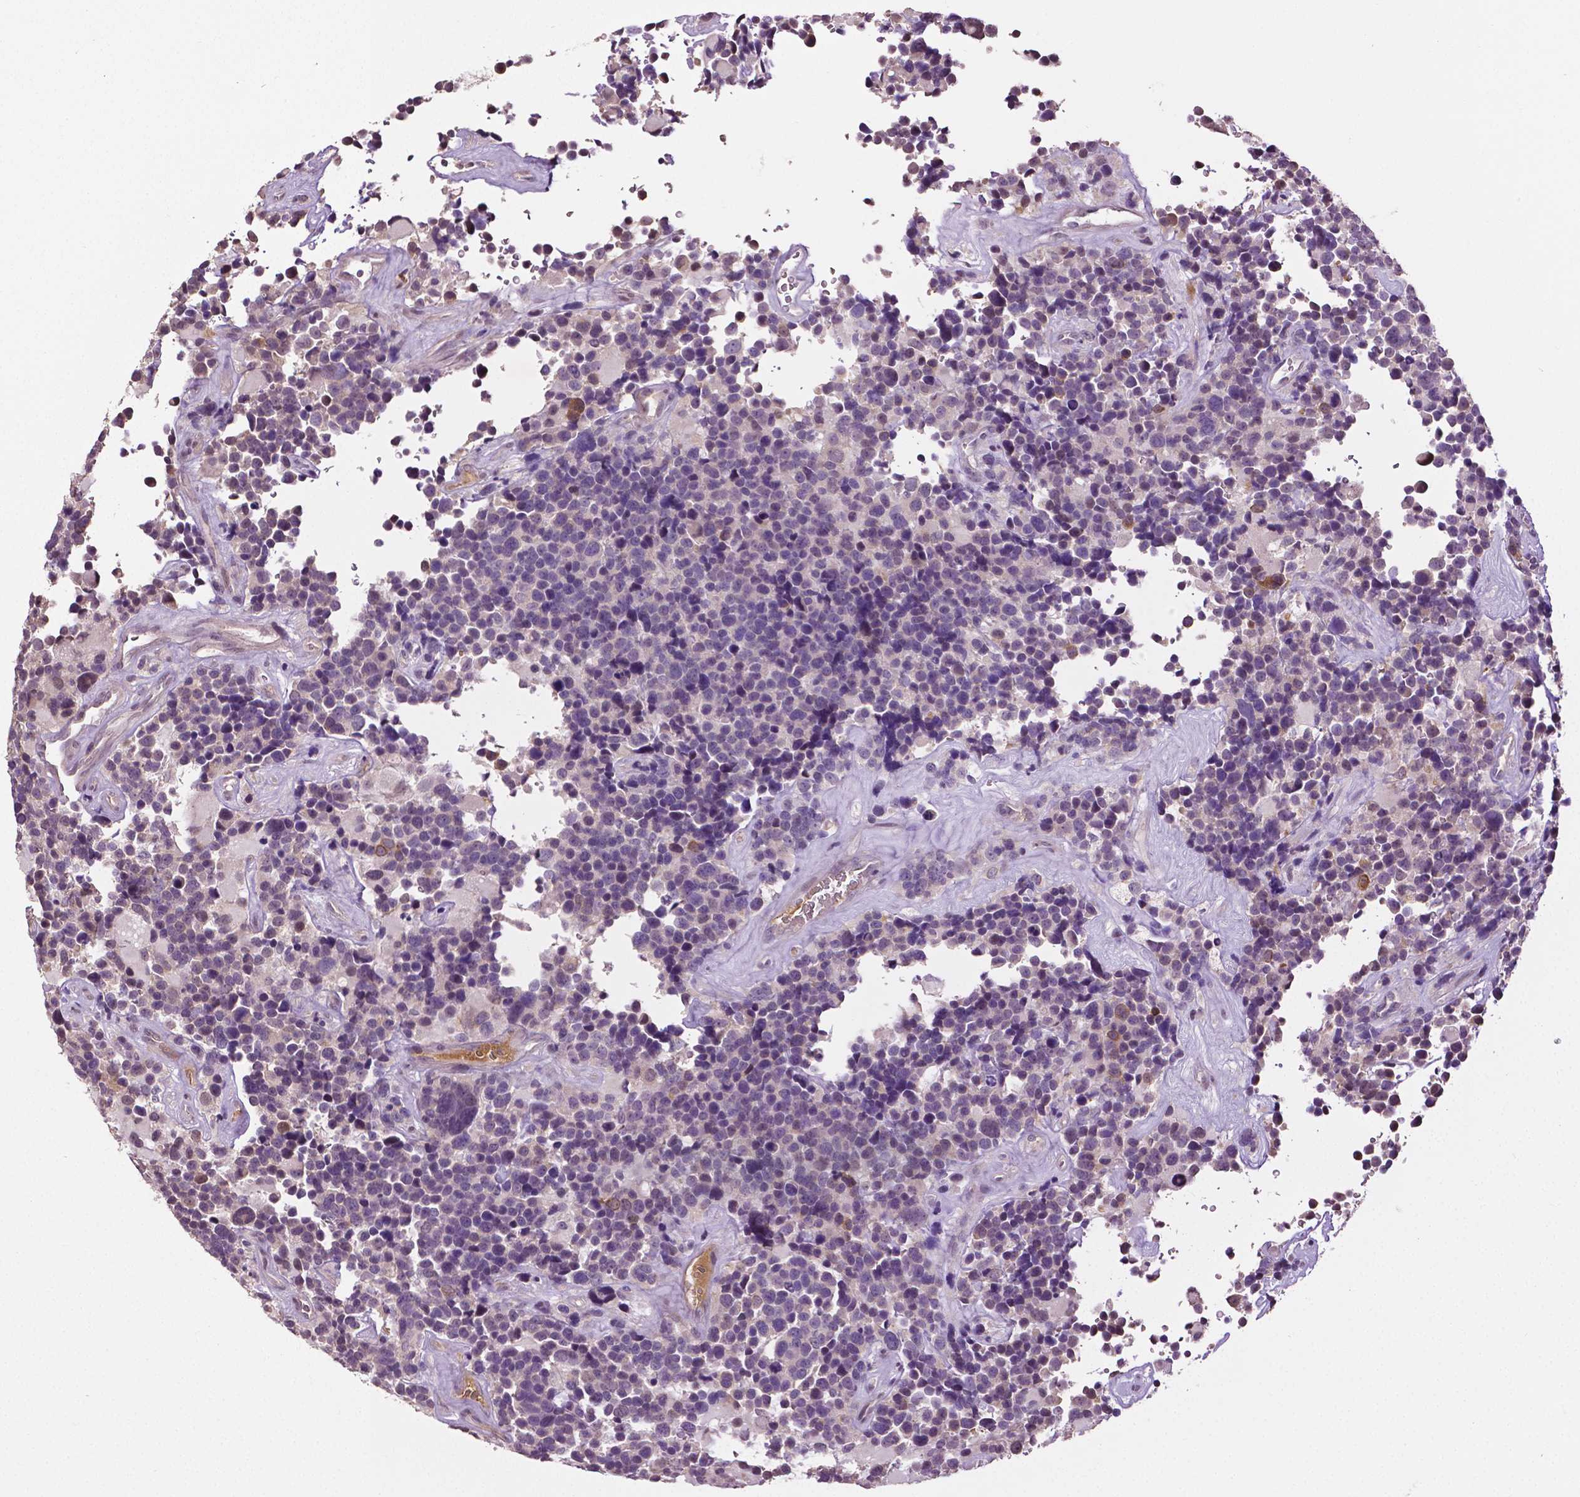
{"staining": {"intensity": "negative", "quantity": "none", "location": "none"}, "tissue": "glioma", "cell_type": "Tumor cells", "image_type": "cancer", "snomed": [{"axis": "morphology", "description": "Glioma, malignant, High grade"}, {"axis": "topography", "description": "Brain"}], "caption": "Immunohistochemistry micrograph of neoplastic tissue: glioma stained with DAB shows no significant protein positivity in tumor cells.", "gene": "PTPN5", "patient": {"sex": "male", "age": 33}}